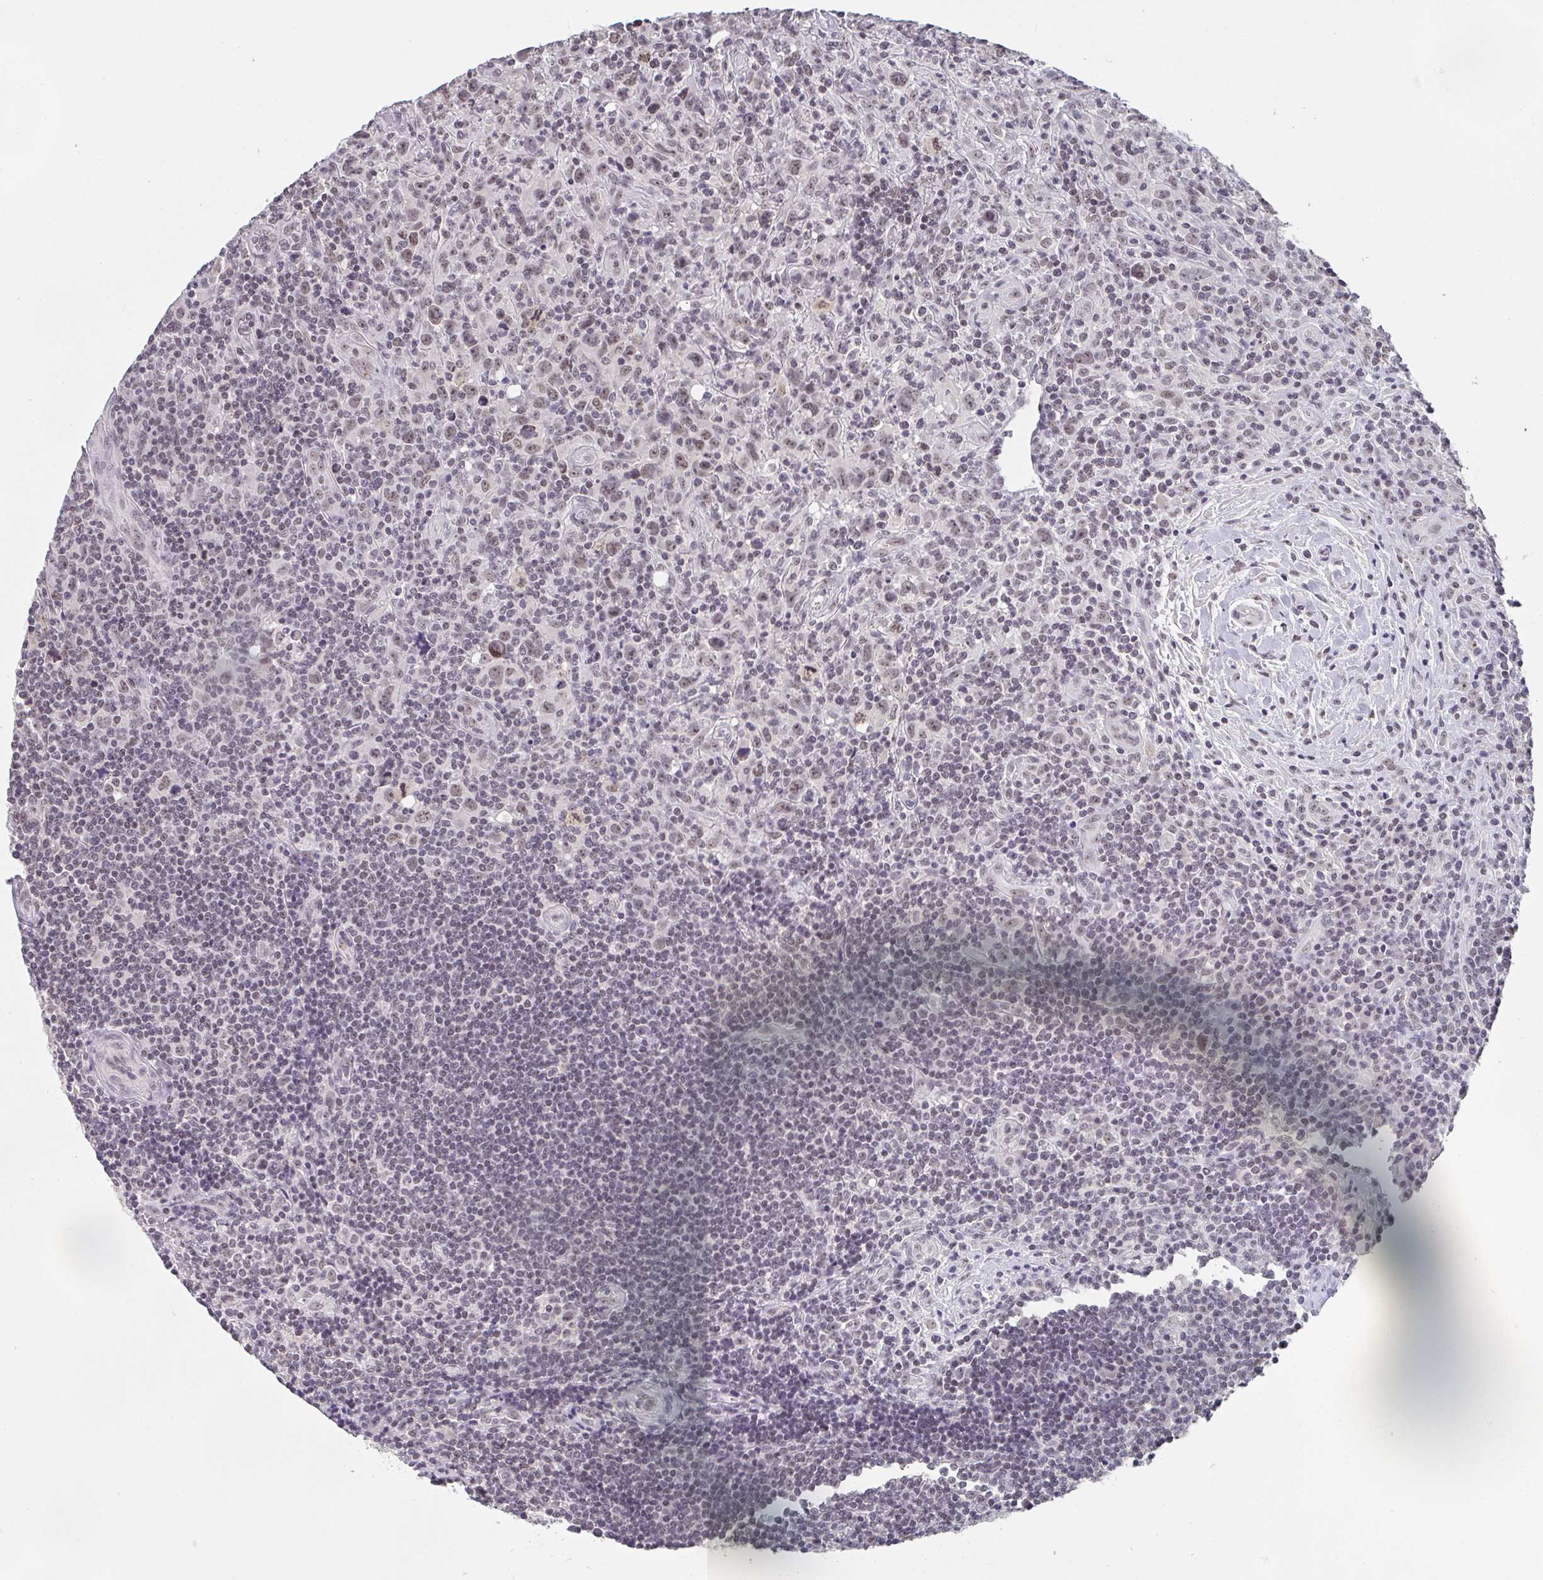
{"staining": {"intensity": "weak", "quantity": ">75%", "location": "nuclear"}, "tissue": "lymphoma", "cell_type": "Tumor cells", "image_type": "cancer", "snomed": [{"axis": "morphology", "description": "Hodgkin's disease, NOS"}, {"axis": "topography", "description": "Lymph node"}], "caption": "Immunohistochemical staining of human lymphoma displays weak nuclear protein positivity in about >75% of tumor cells. The staining was performed using DAB to visualize the protein expression in brown, while the nuclei were stained in blue with hematoxylin (Magnification: 20x).", "gene": "DKC1", "patient": {"sex": "female", "age": 18}}